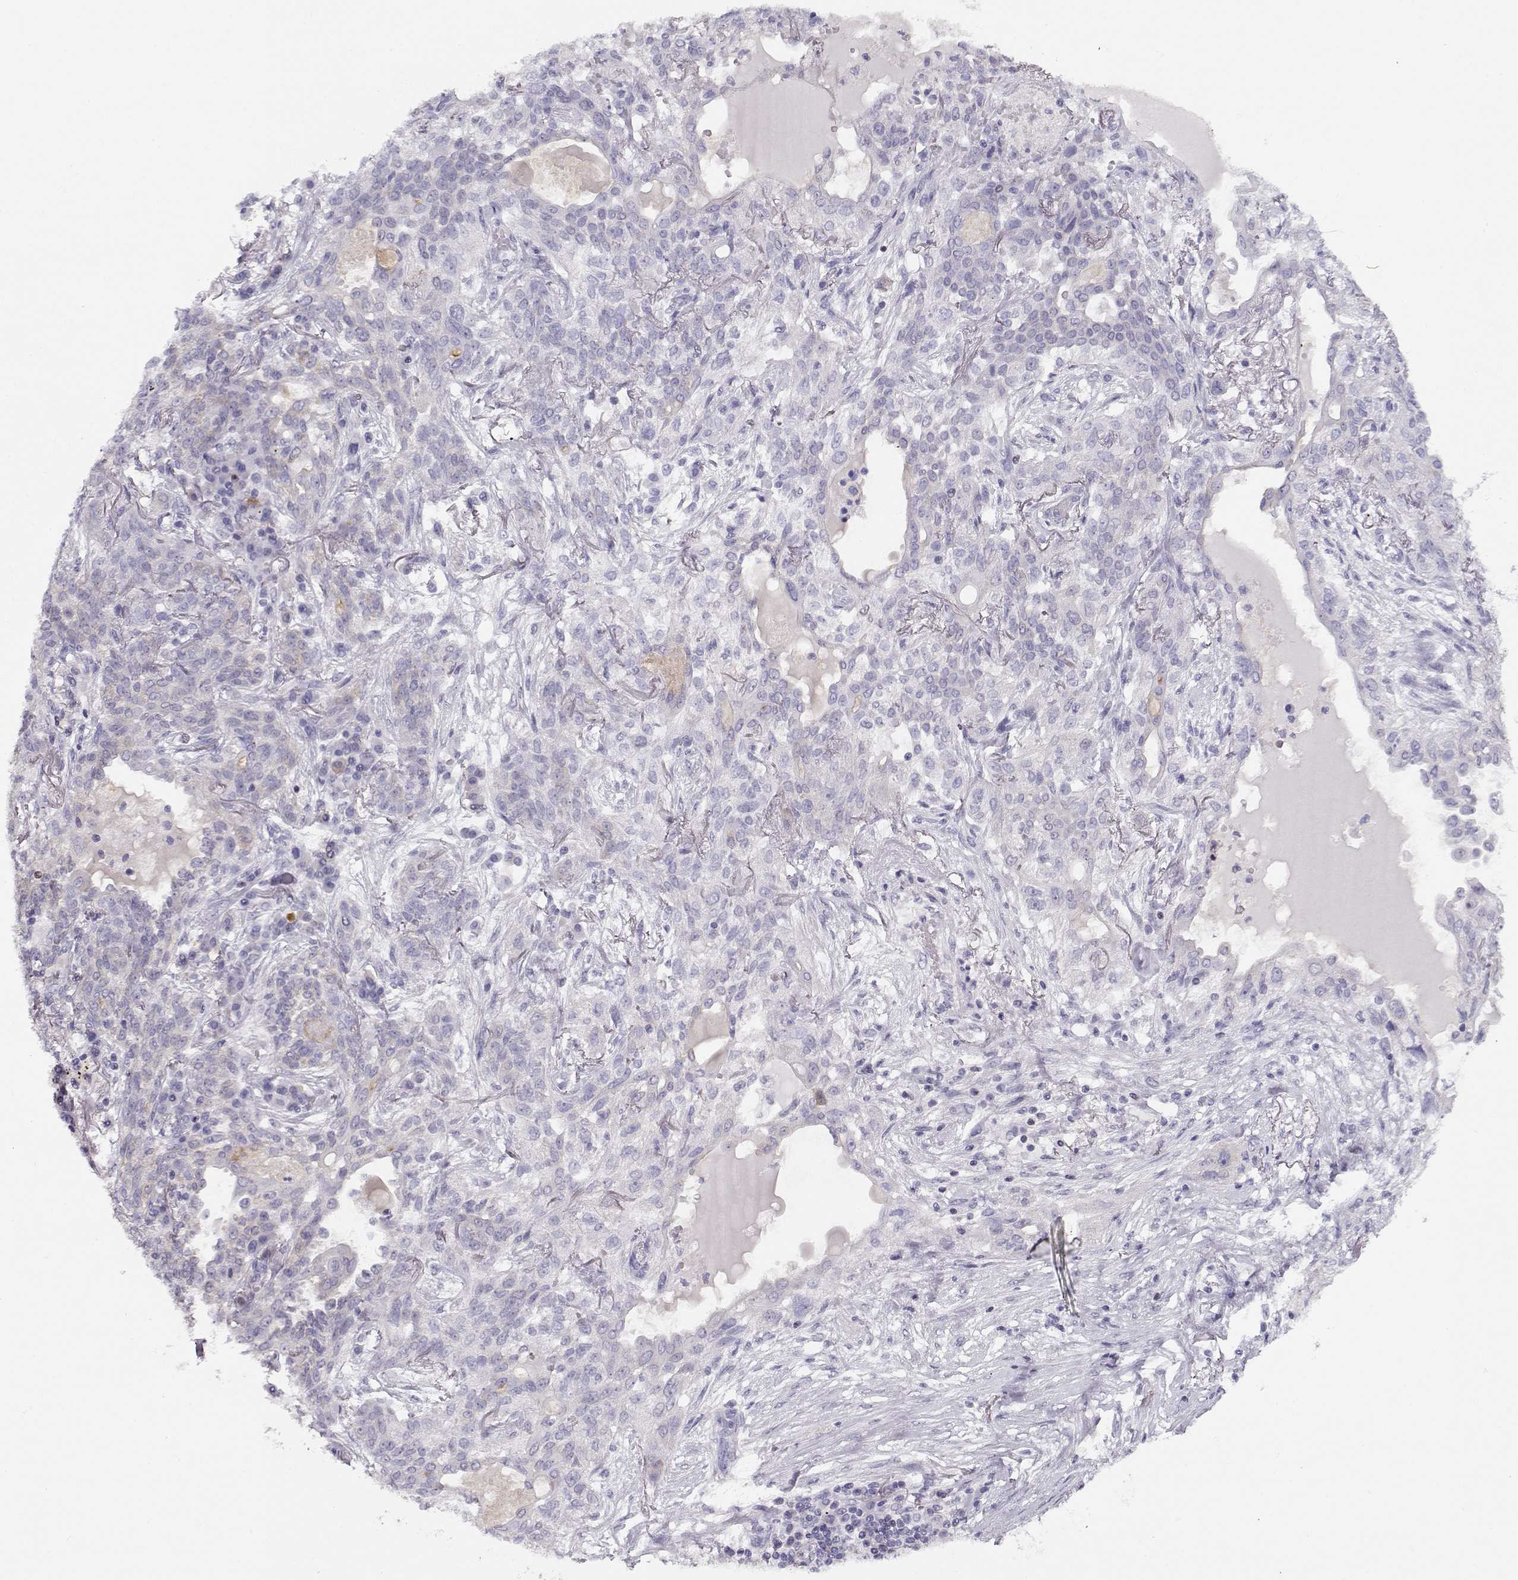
{"staining": {"intensity": "negative", "quantity": "none", "location": "none"}, "tissue": "lung cancer", "cell_type": "Tumor cells", "image_type": "cancer", "snomed": [{"axis": "morphology", "description": "Squamous cell carcinoma, NOS"}, {"axis": "topography", "description": "Lung"}], "caption": "DAB immunohistochemical staining of lung cancer (squamous cell carcinoma) exhibits no significant positivity in tumor cells.", "gene": "CRX", "patient": {"sex": "female", "age": 70}}